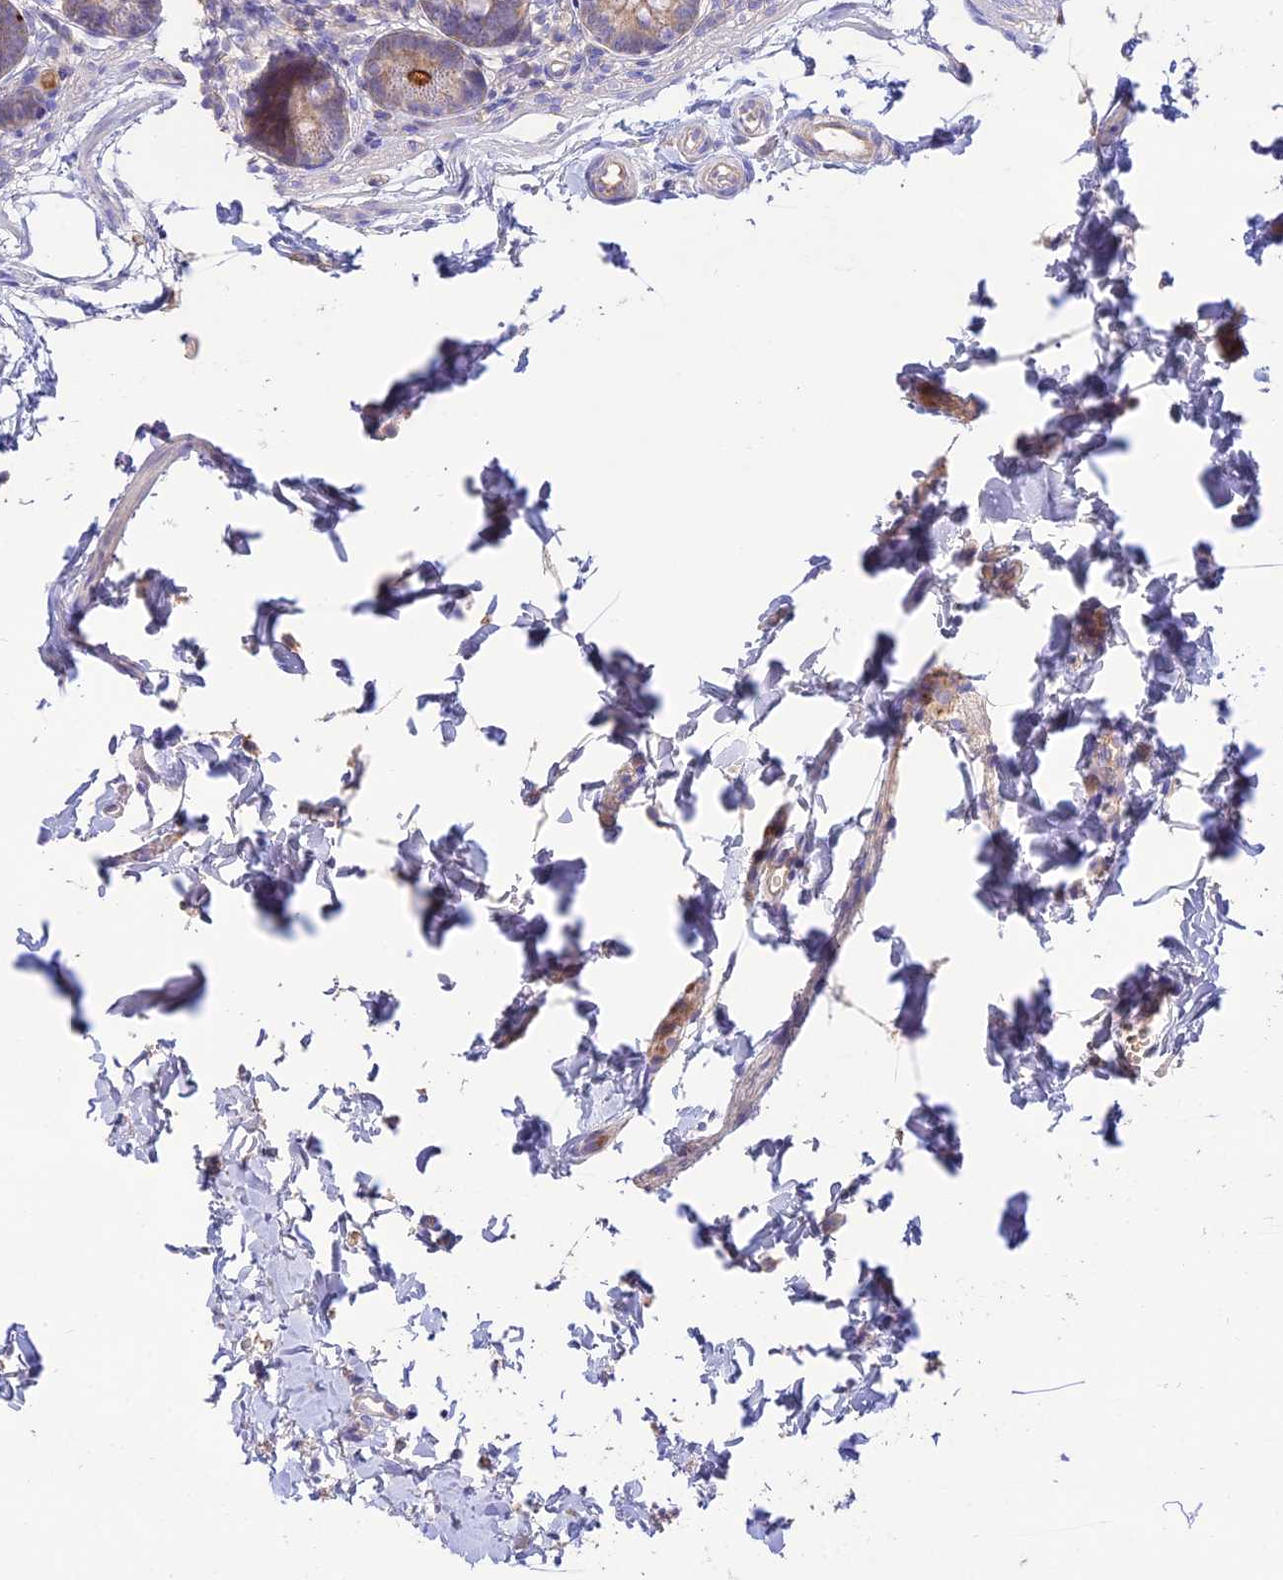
{"staining": {"intensity": "strong", "quantity": "25%-75%", "location": "cytoplasmic/membranous"}, "tissue": "small intestine", "cell_type": "Glandular cells", "image_type": "normal", "snomed": [{"axis": "morphology", "description": "Normal tissue, NOS"}, {"axis": "topography", "description": "Small intestine"}], "caption": "Immunohistochemical staining of benign human small intestine shows high levels of strong cytoplasmic/membranous positivity in approximately 25%-75% of glandular cells.", "gene": "NLRP9", "patient": {"sex": "male", "age": 7}}